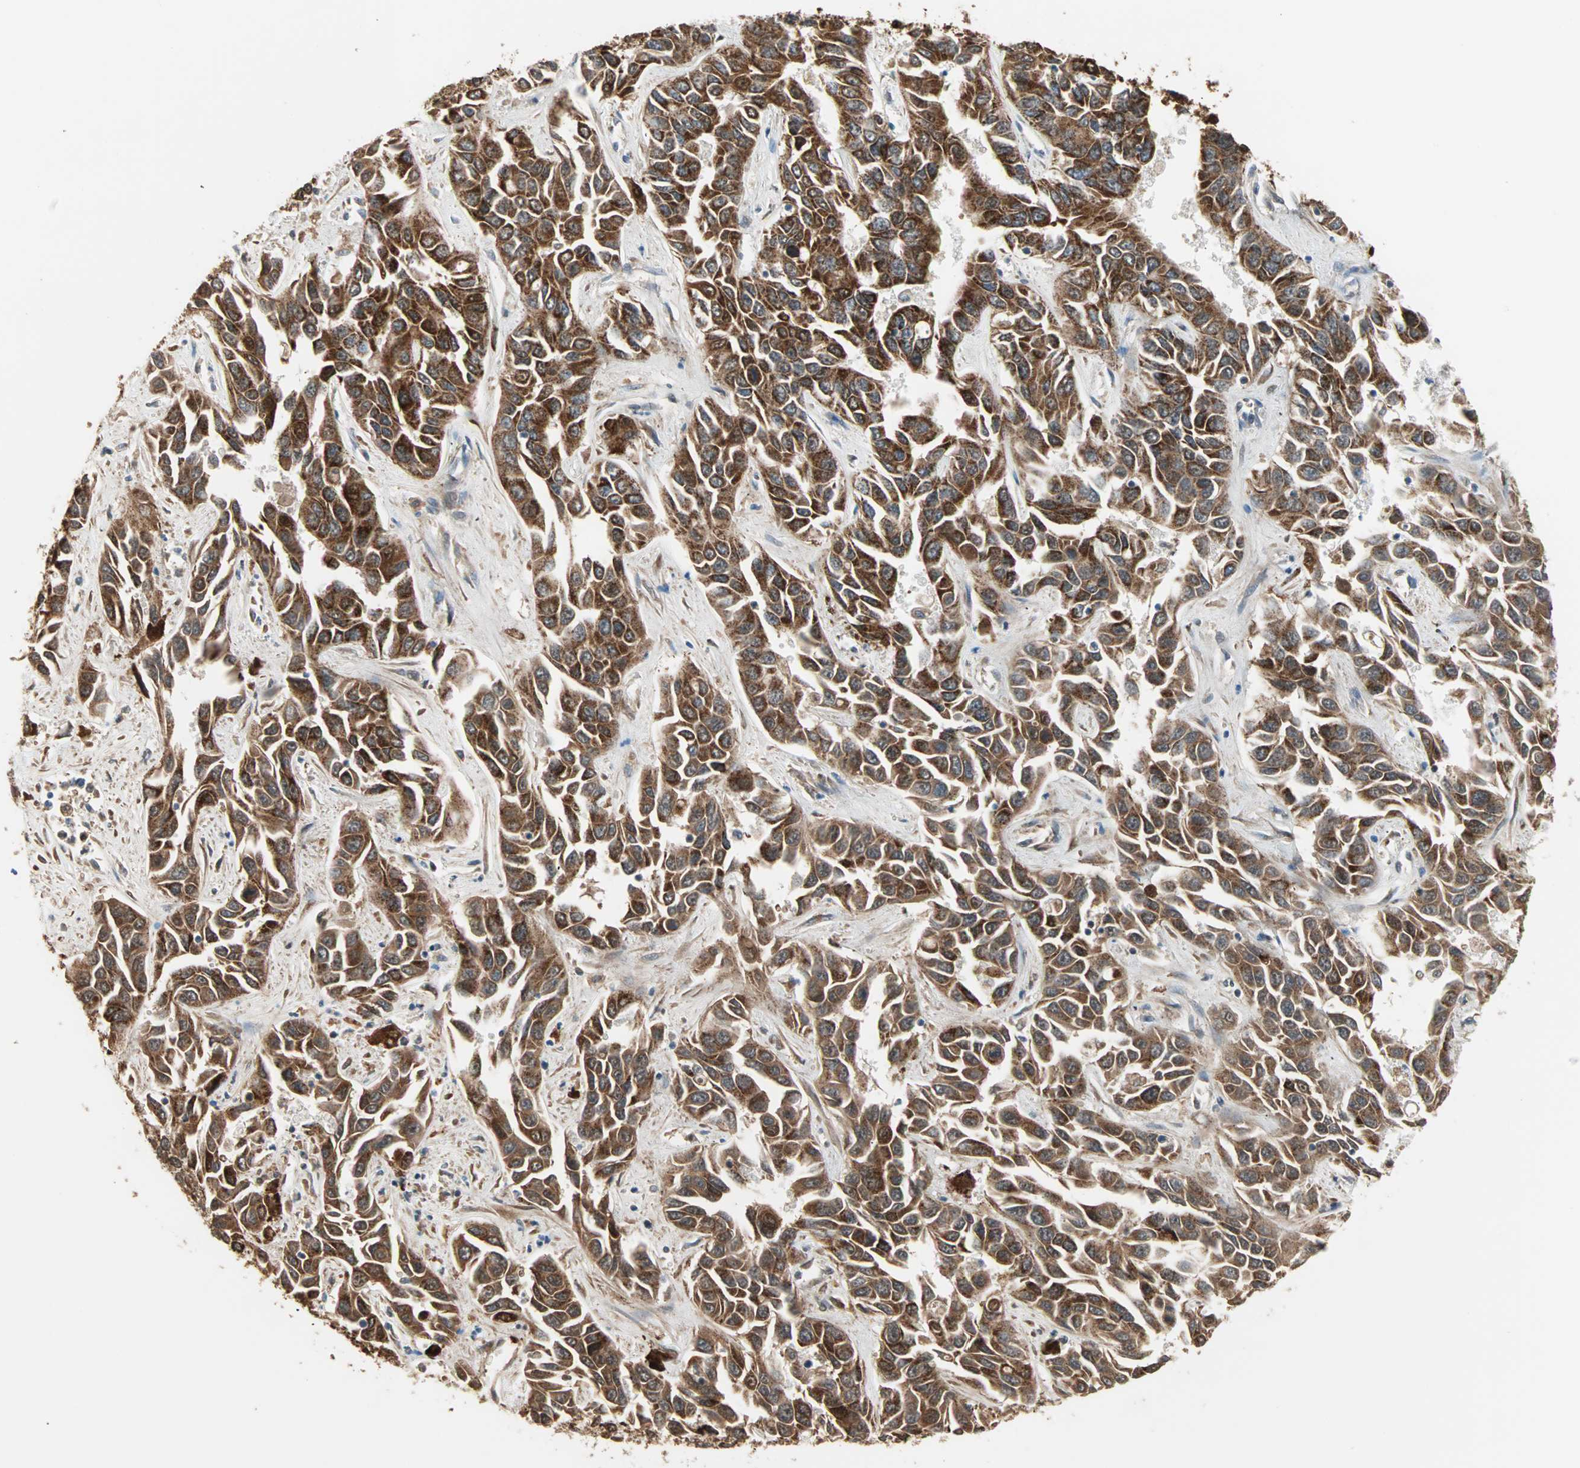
{"staining": {"intensity": "strong", "quantity": ">75%", "location": "cytoplasmic/membranous"}, "tissue": "liver cancer", "cell_type": "Tumor cells", "image_type": "cancer", "snomed": [{"axis": "morphology", "description": "Cholangiocarcinoma"}, {"axis": "topography", "description": "Liver"}], "caption": "An image showing strong cytoplasmic/membranous positivity in approximately >75% of tumor cells in liver cancer (cholangiocarcinoma), as visualized by brown immunohistochemical staining.", "gene": "TST", "patient": {"sex": "female", "age": 52}}